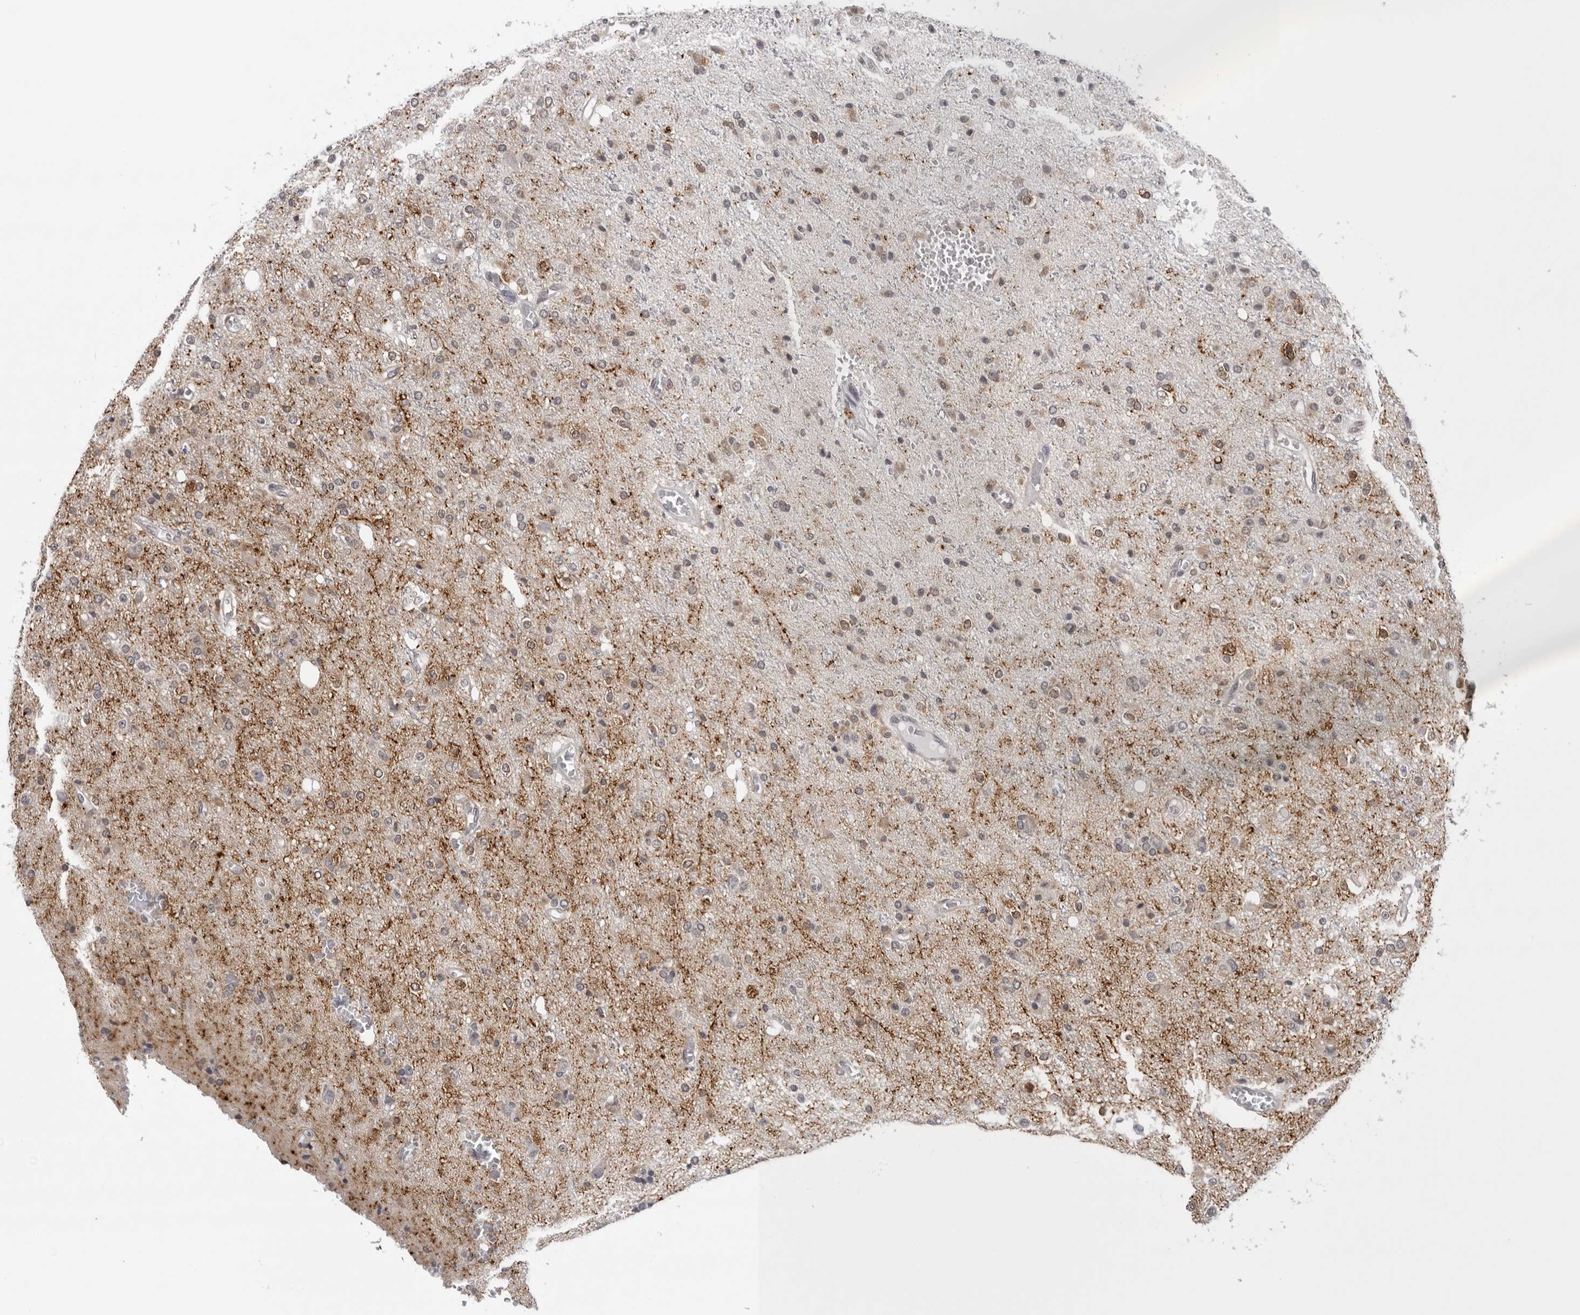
{"staining": {"intensity": "moderate", "quantity": "<25%", "location": "cytoplasmic/membranous,nuclear"}, "tissue": "glioma", "cell_type": "Tumor cells", "image_type": "cancer", "snomed": [{"axis": "morphology", "description": "Glioma, malignant, High grade"}, {"axis": "topography", "description": "Brain"}], "caption": "Malignant high-grade glioma stained for a protein (brown) shows moderate cytoplasmic/membranous and nuclear positive expression in about <25% of tumor cells.", "gene": "CPT2", "patient": {"sex": "male", "age": 47}}